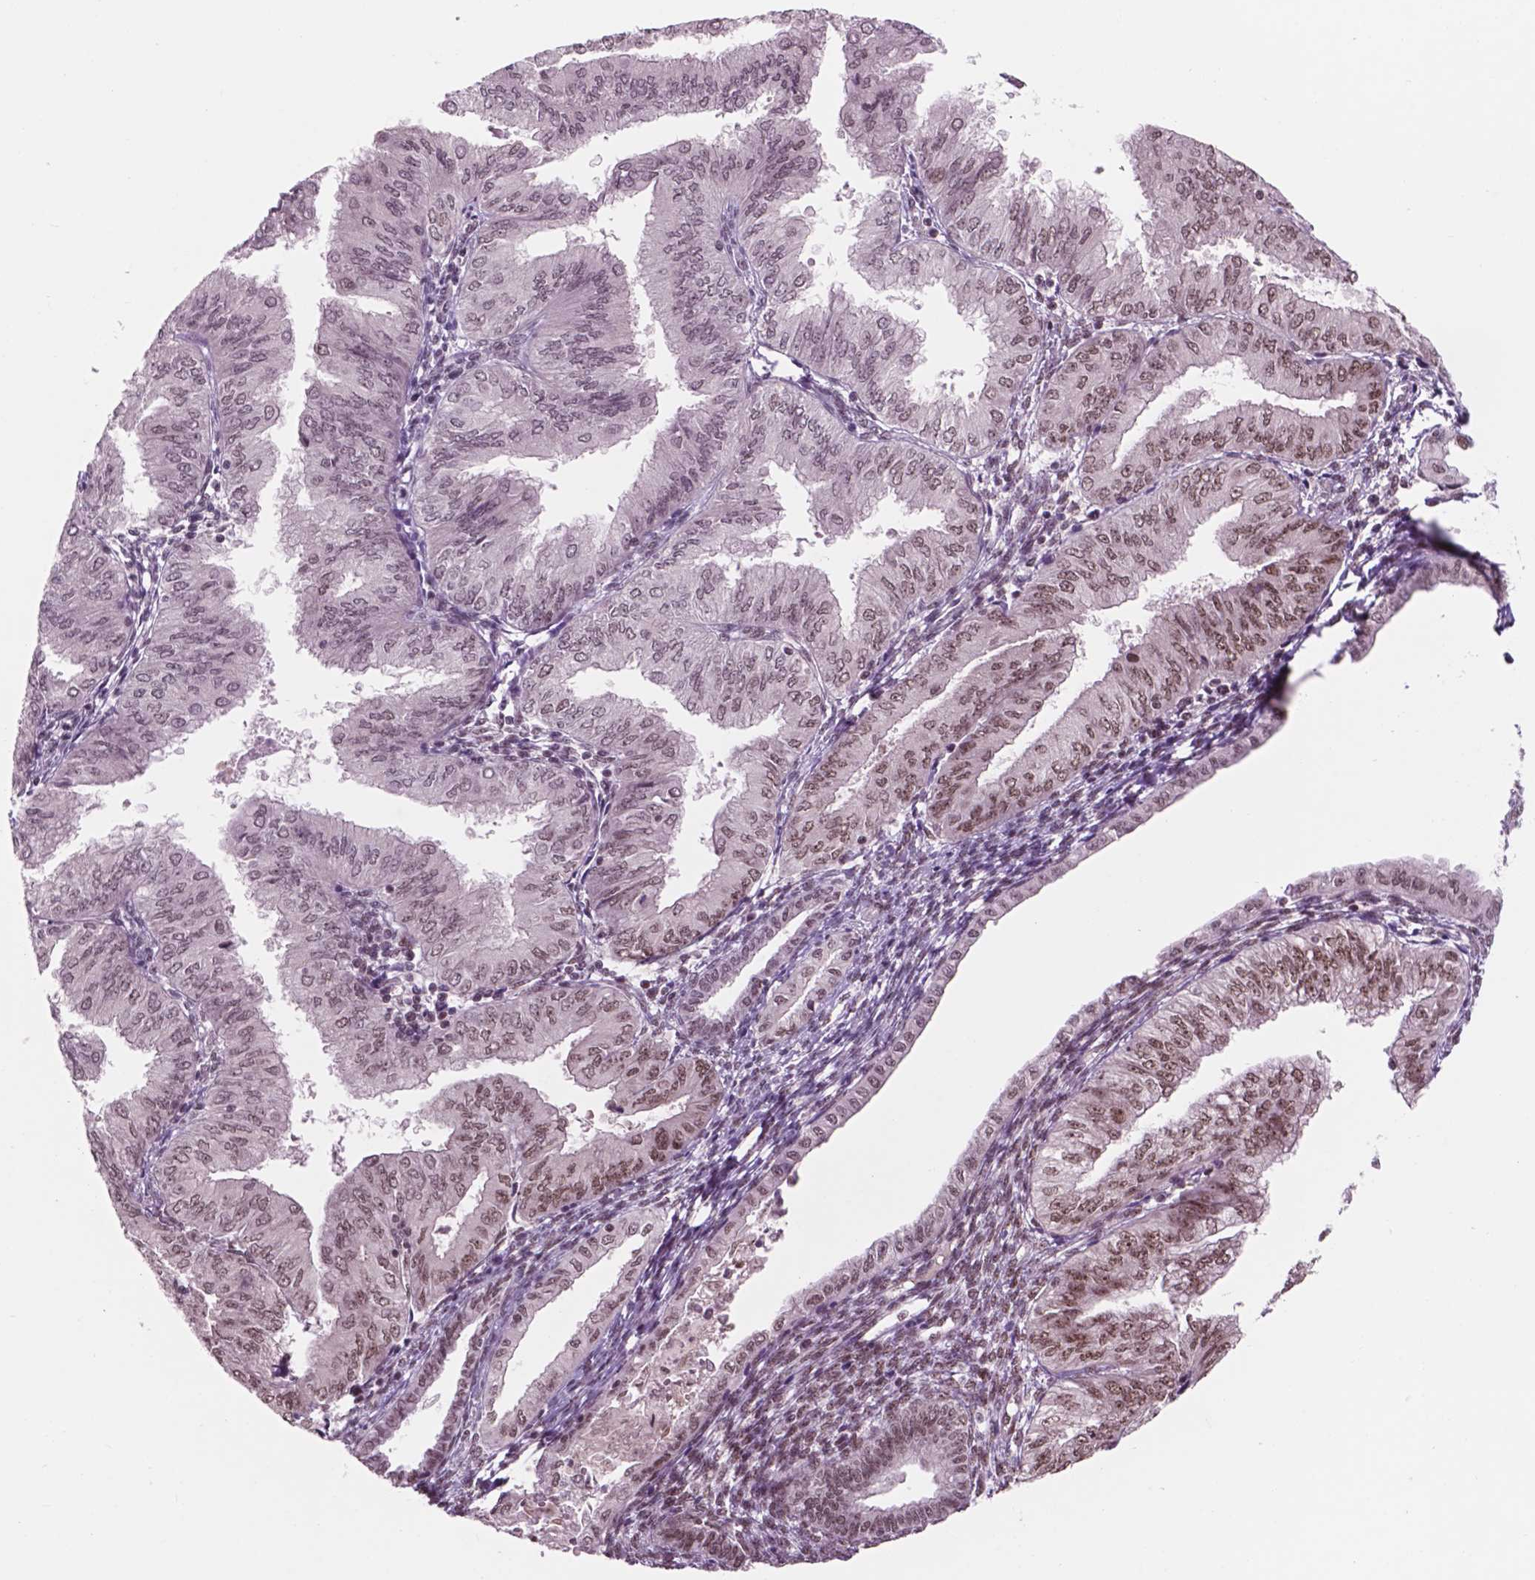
{"staining": {"intensity": "moderate", "quantity": "25%-75%", "location": "nuclear"}, "tissue": "endometrial cancer", "cell_type": "Tumor cells", "image_type": "cancer", "snomed": [{"axis": "morphology", "description": "Adenocarcinoma, NOS"}, {"axis": "topography", "description": "Endometrium"}], "caption": "Endometrial cancer tissue reveals moderate nuclear staining in approximately 25%-75% of tumor cells", "gene": "POLR2E", "patient": {"sex": "female", "age": 53}}